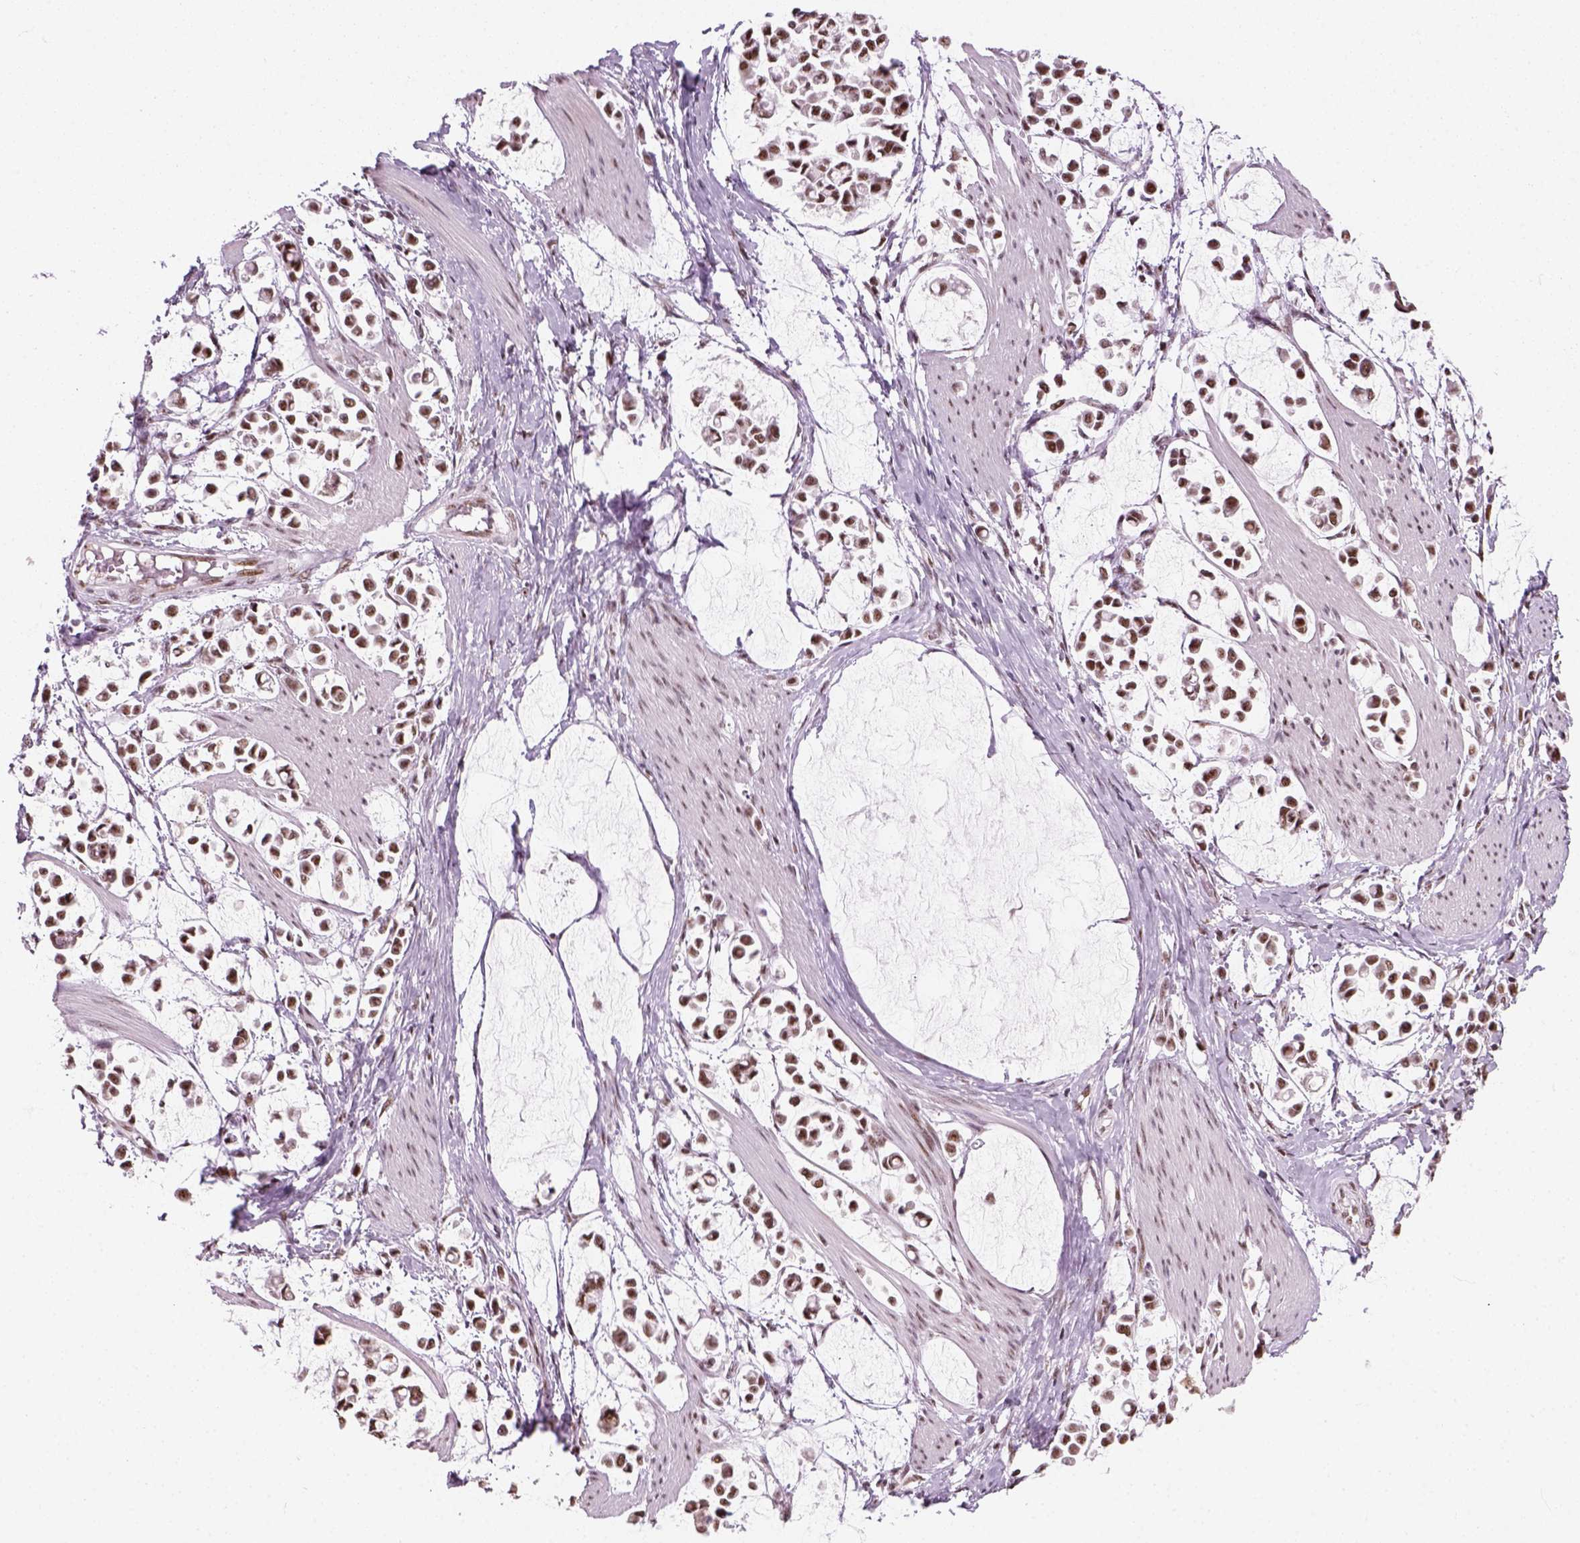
{"staining": {"intensity": "moderate", "quantity": ">75%", "location": "nuclear"}, "tissue": "stomach cancer", "cell_type": "Tumor cells", "image_type": "cancer", "snomed": [{"axis": "morphology", "description": "Adenocarcinoma, NOS"}, {"axis": "topography", "description": "Stomach"}], "caption": "The micrograph exhibits immunohistochemical staining of stomach adenocarcinoma. There is moderate nuclear positivity is identified in approximately >75% of tumor cells.", "gene": "GTF2F1", "patient": {"sex": "male", "age": 82}}